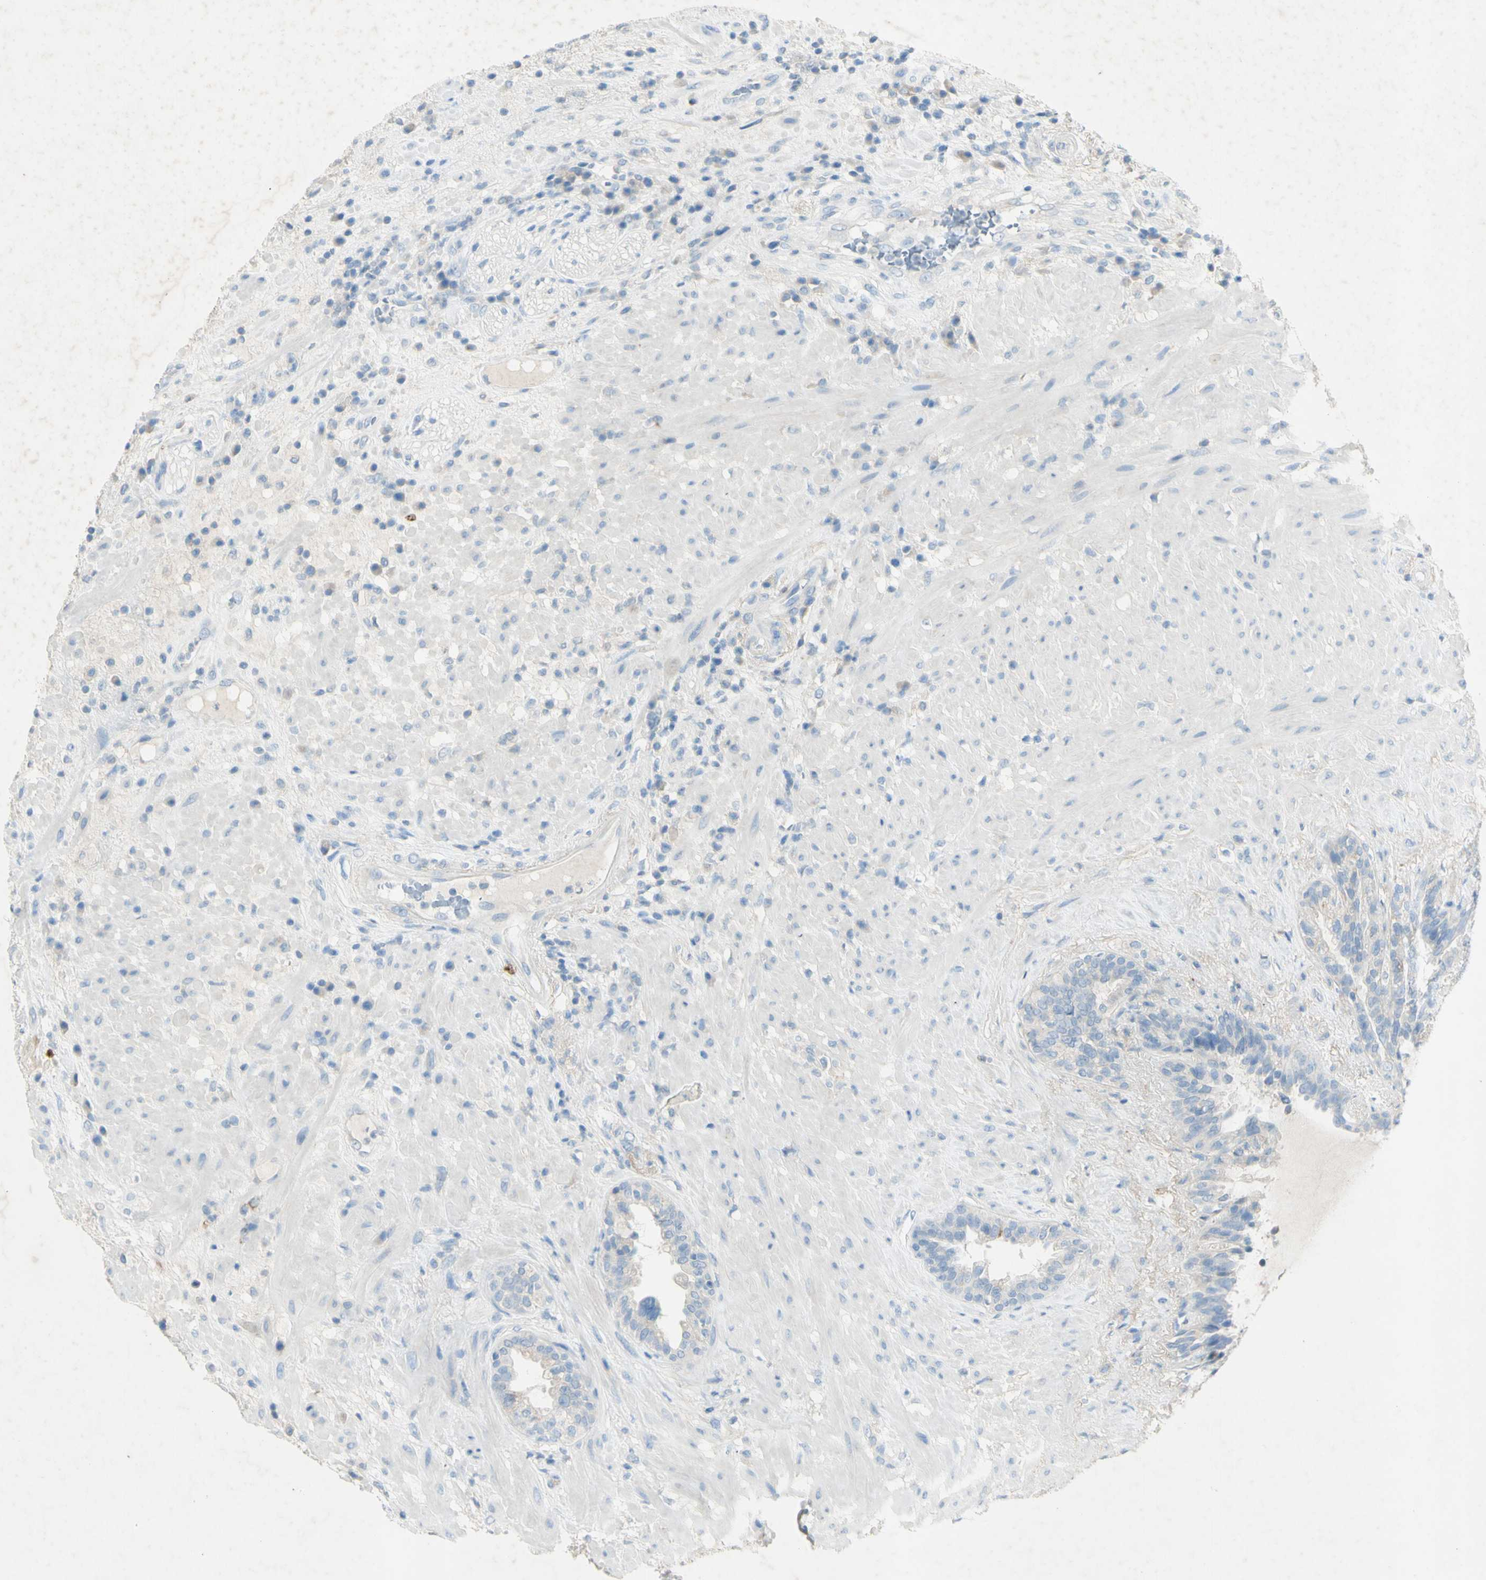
{"staining": {"intensity": "weak", "quantity": "25%-75%", "location": "cytoplasmic/membranous"}, "tissue": "seminal vesicle", "cell_type": "Glandular cells", "image_type": "normal", "snomed": [{"axis": "morphology", "description": "Normal tissue, NOS"}, {"axis": "topography", "description": "Seminal veicle"}], "caption": "Immunohistochemistry staining of benign seminal vesicle, which shows low levels of weak cytoplasmic/membranous staining in approximately 25%-75% of glandular cells indicating weak cytoplasmic/membranous protein positivity. The staining was performed using DAB (3,3'-diaminobenzidine) (brown) for protein detection and nuclei were counterstained in hematoxylin (blue).", "gene": "GDF15", "patient": {"sex": "male", "age": 61}}